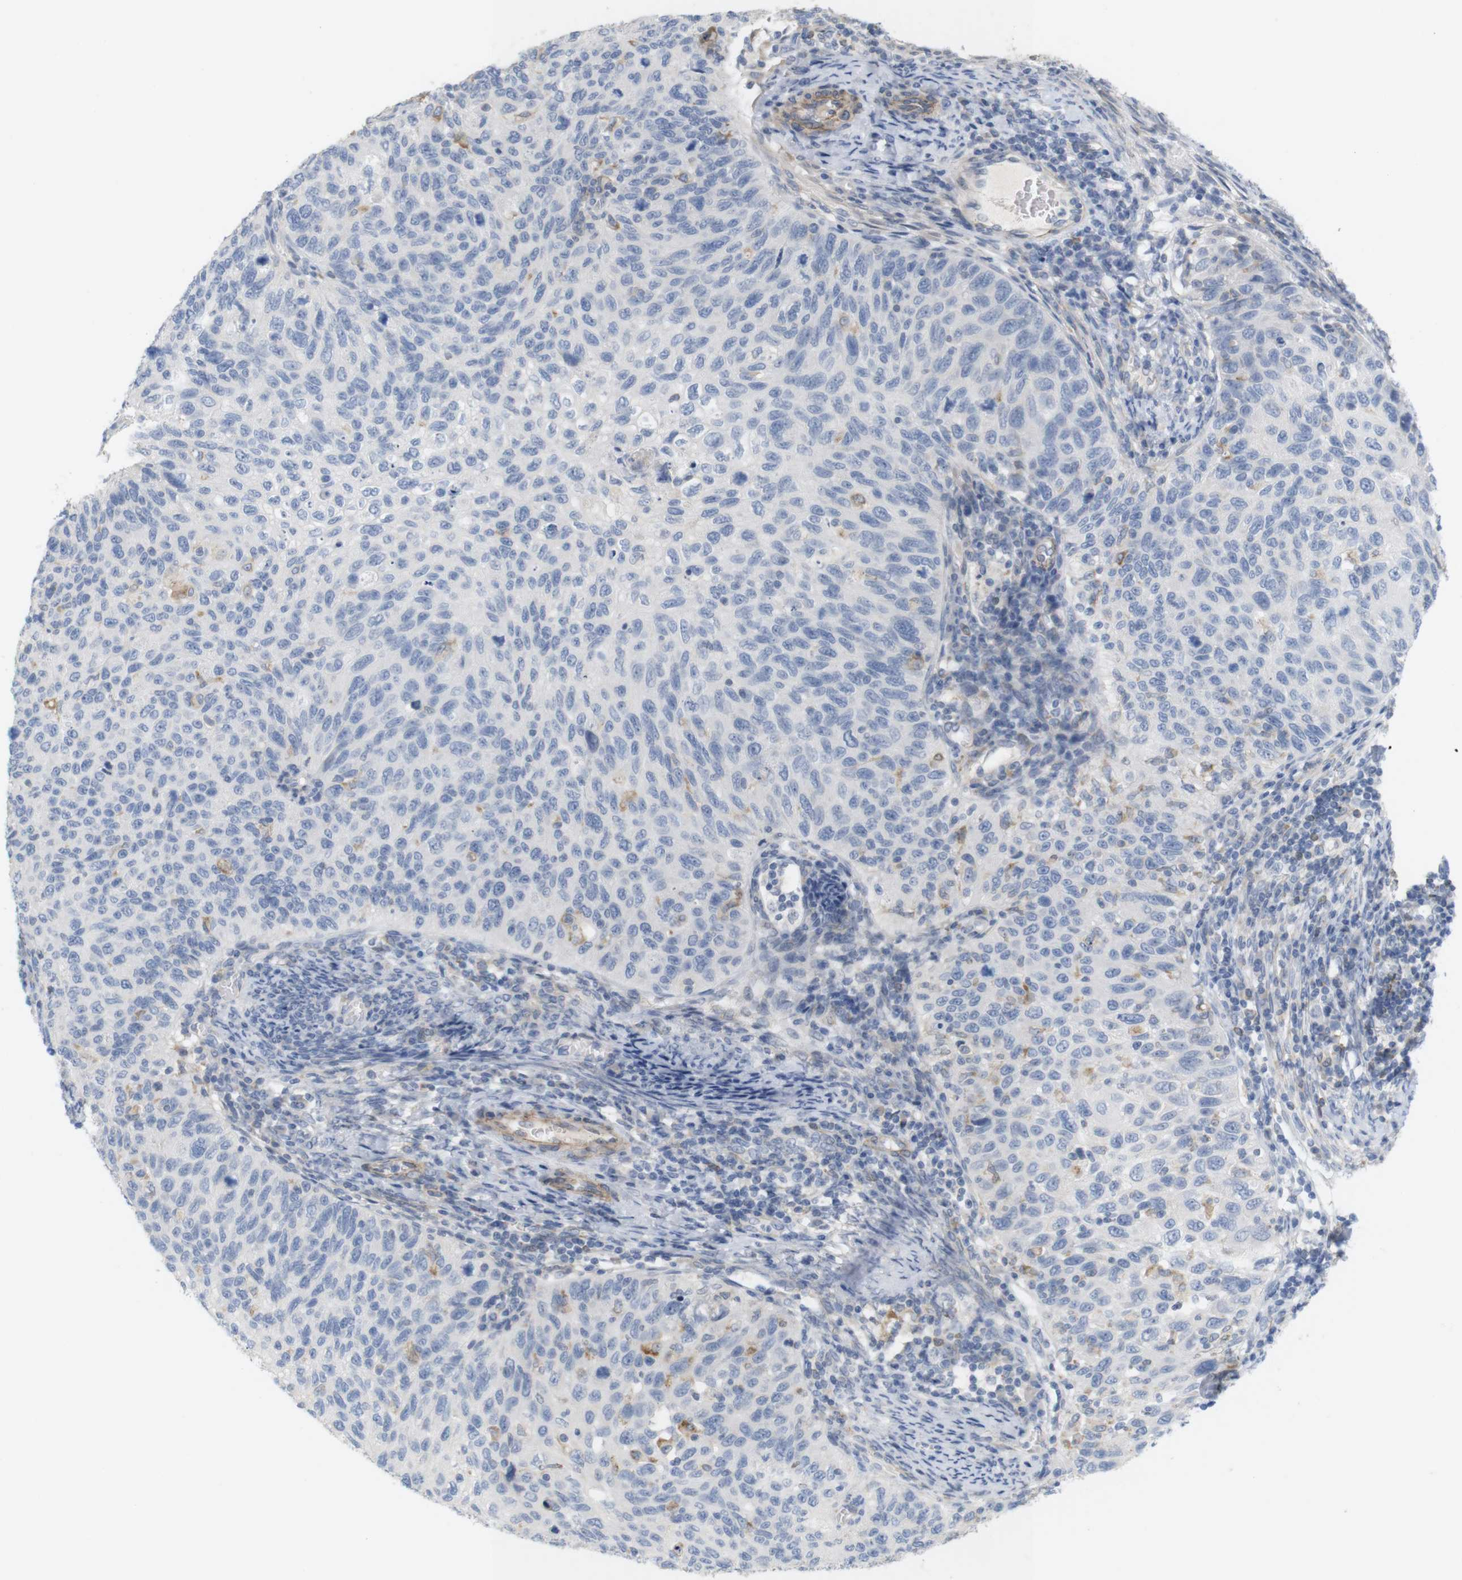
{"staining": {"intensity": "negative", "quantity": "none", "location": "none"}, "tissue": "cervical cancer", "cell_type": "Tumor cells", "image_type": "cancer", "snomed": [{"axis": "morphology", "description": "Squamous cell carcinoma, NOS"}, {"axis": "topography", "description": "Cervix"}], "caption": "This is an immunohistochemistry image of human cervical cancer. There is no staining in tumor cells.", "gene": "ITPR1", "patient": {"sex": "female", "age": 70}}